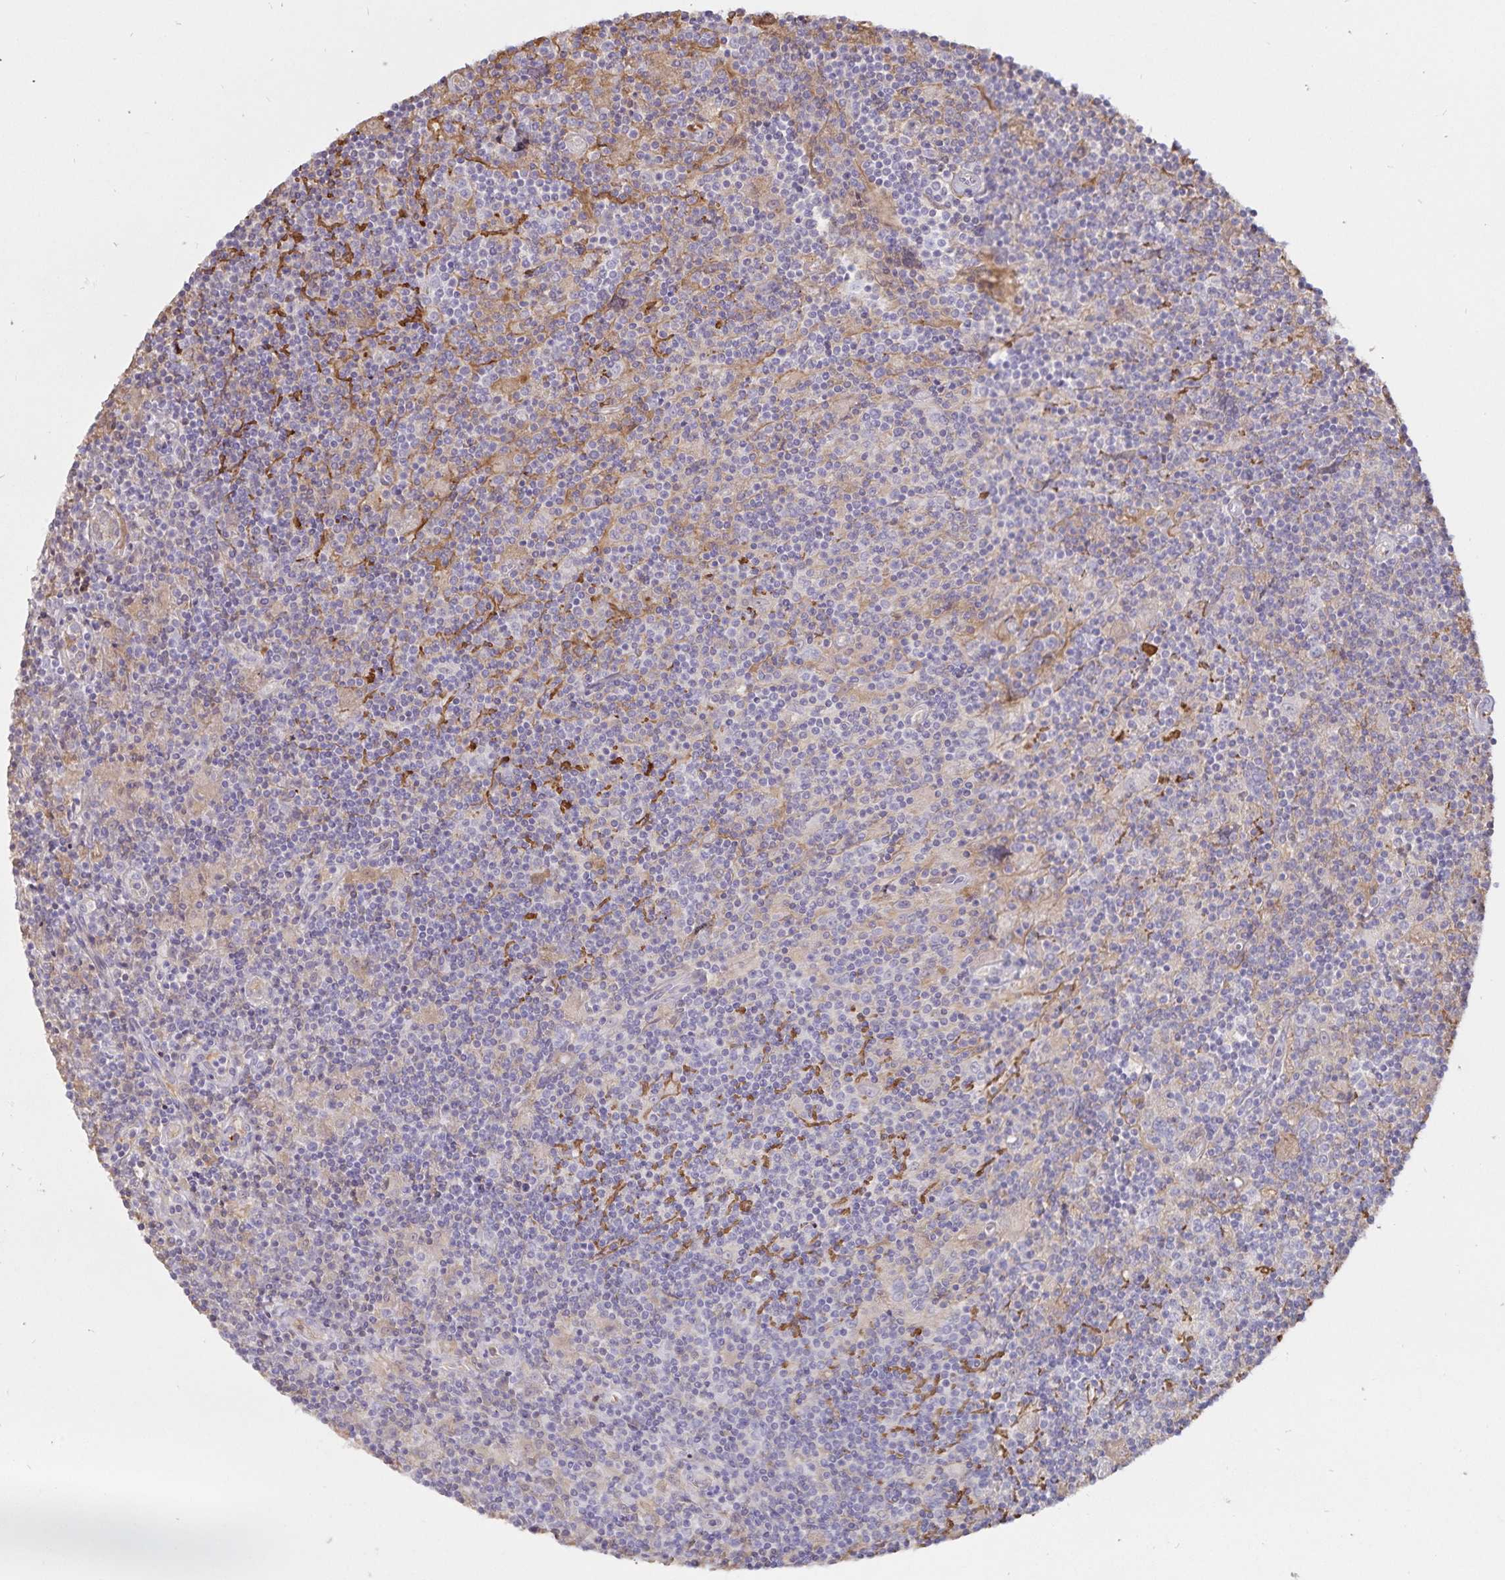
{"staining": {"intensity": "negative", "quantity": "none", "location": "none"}, "tissue": "lymphoma", "cell_type": "Tumor cells", "image_type": "cancer", "snomed": [{"axis": "morphology", "description": "Hodgkin's disease, NOS"}, {"axis": "topography", "description": "Lymph node"}], "caption": "This is an IHC histopathology image of Hodgkin's disease. There is no positivity in tumor cells.", "gene": "FGG", "patient": {"sex": "male", "age": 40}}